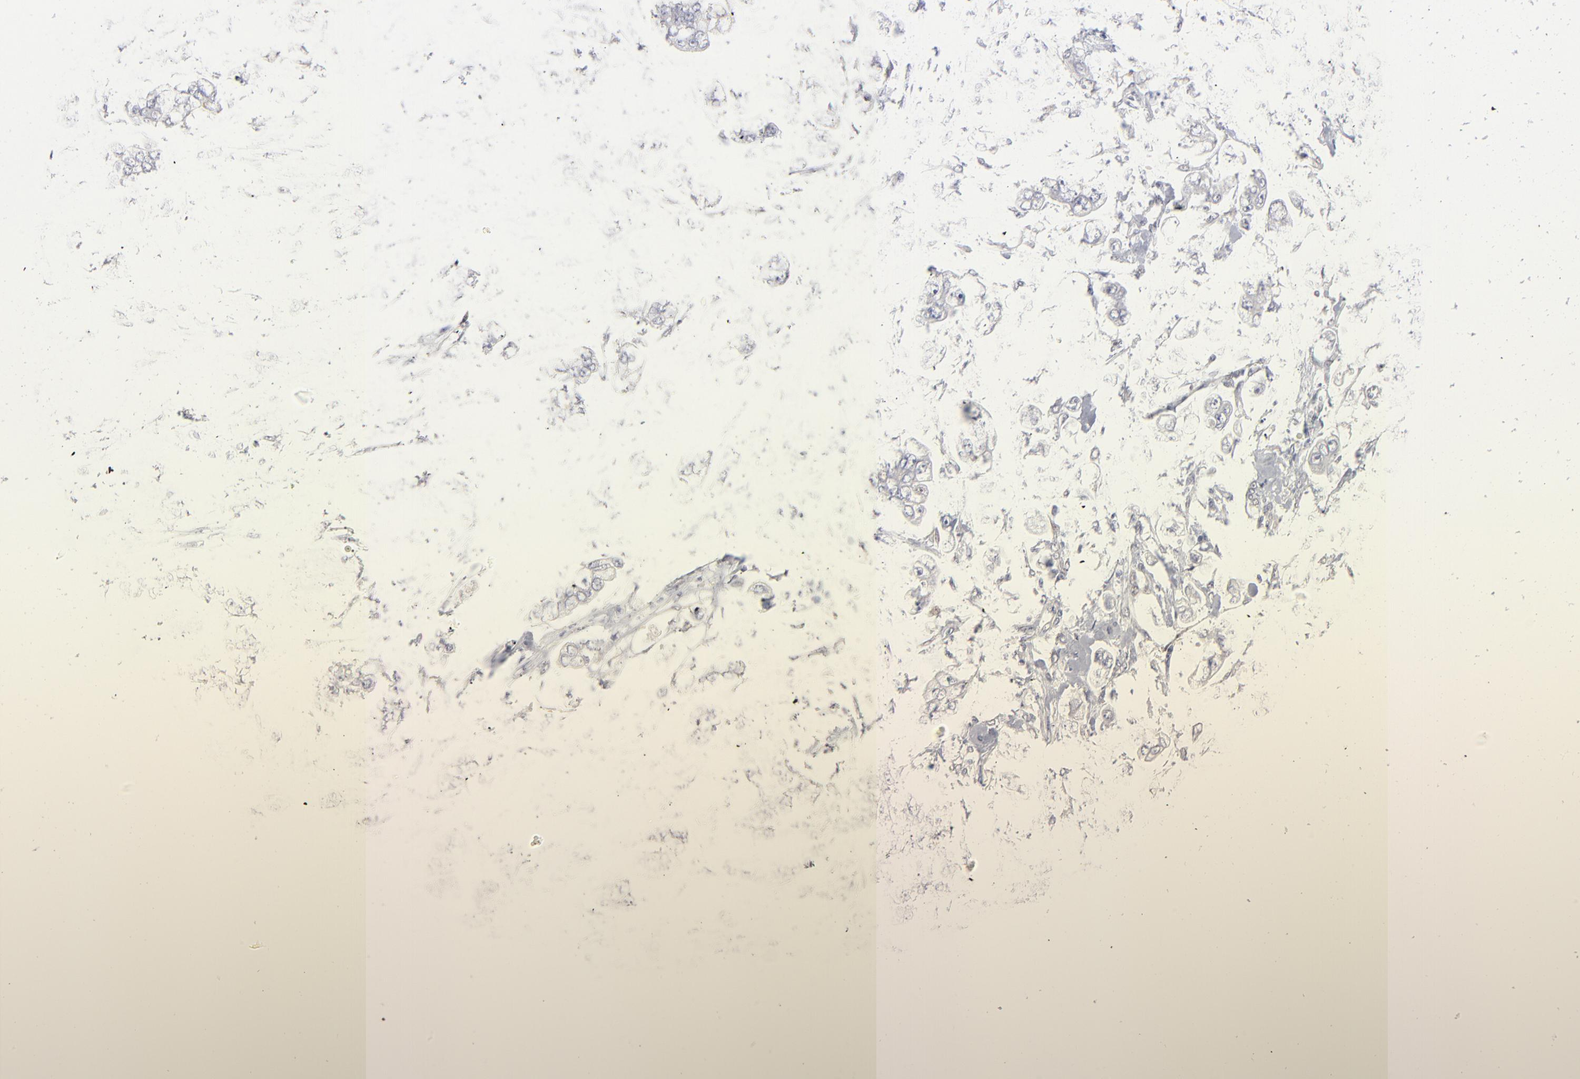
{"staining": {"intensity": "negative", "quantity": "none", "location": "none"}, "tissue": "stomach cancer", "cell_type": "Tumor cells", "image_type": "cancer", "snomed": [{"axis": "morphology", "description": "Adenocarcinoma, NOS"}, {"axis": "topography", "description": "Stomach"}], "caption": "Tumor cells show no significant positivity in adenocarcinoma (stomach).", "gene": "RBM3", "patient": {"sex": "male", "age": 62}}